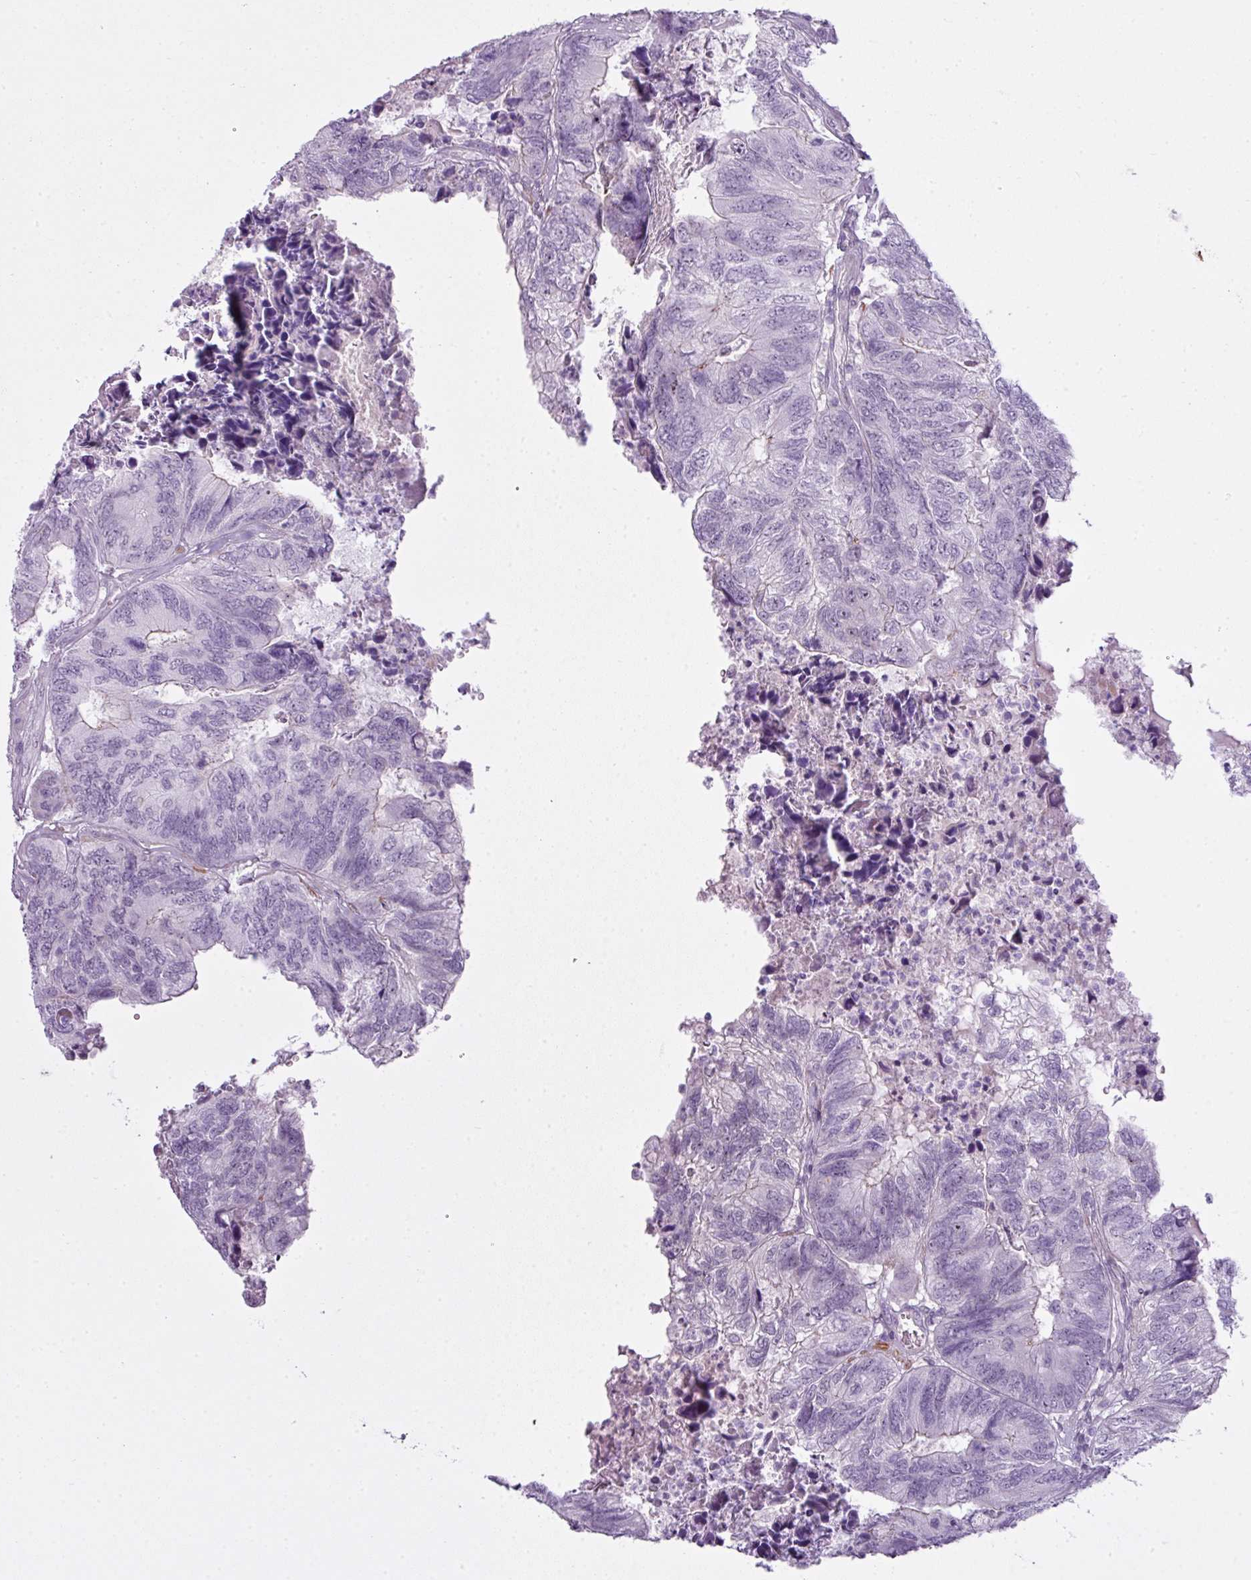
{"staining": {"intensity": "negative", "quantity": "none", "location": "none"}, "tissue": "colorectal cancer", "cell_type": "Tumor cells", "image_type": "cancer", "snomed": [{"axis": "morphology", "description": "Adenocarcinoma, NOS"}, {"axis": "topography", "description": "Colon"}], "caption": "There is no significant positivity in tumor cells of adenocarcinoma (colorectal). (Stains: DAB (3,3'-diaminobenzidine) immunohistochemistry with hematoxylin counter stain, Microscopy: brightfield microscopy at high magnification).", "gene": "ZNF688", "patient": {"sex": "female", "age": 67}}